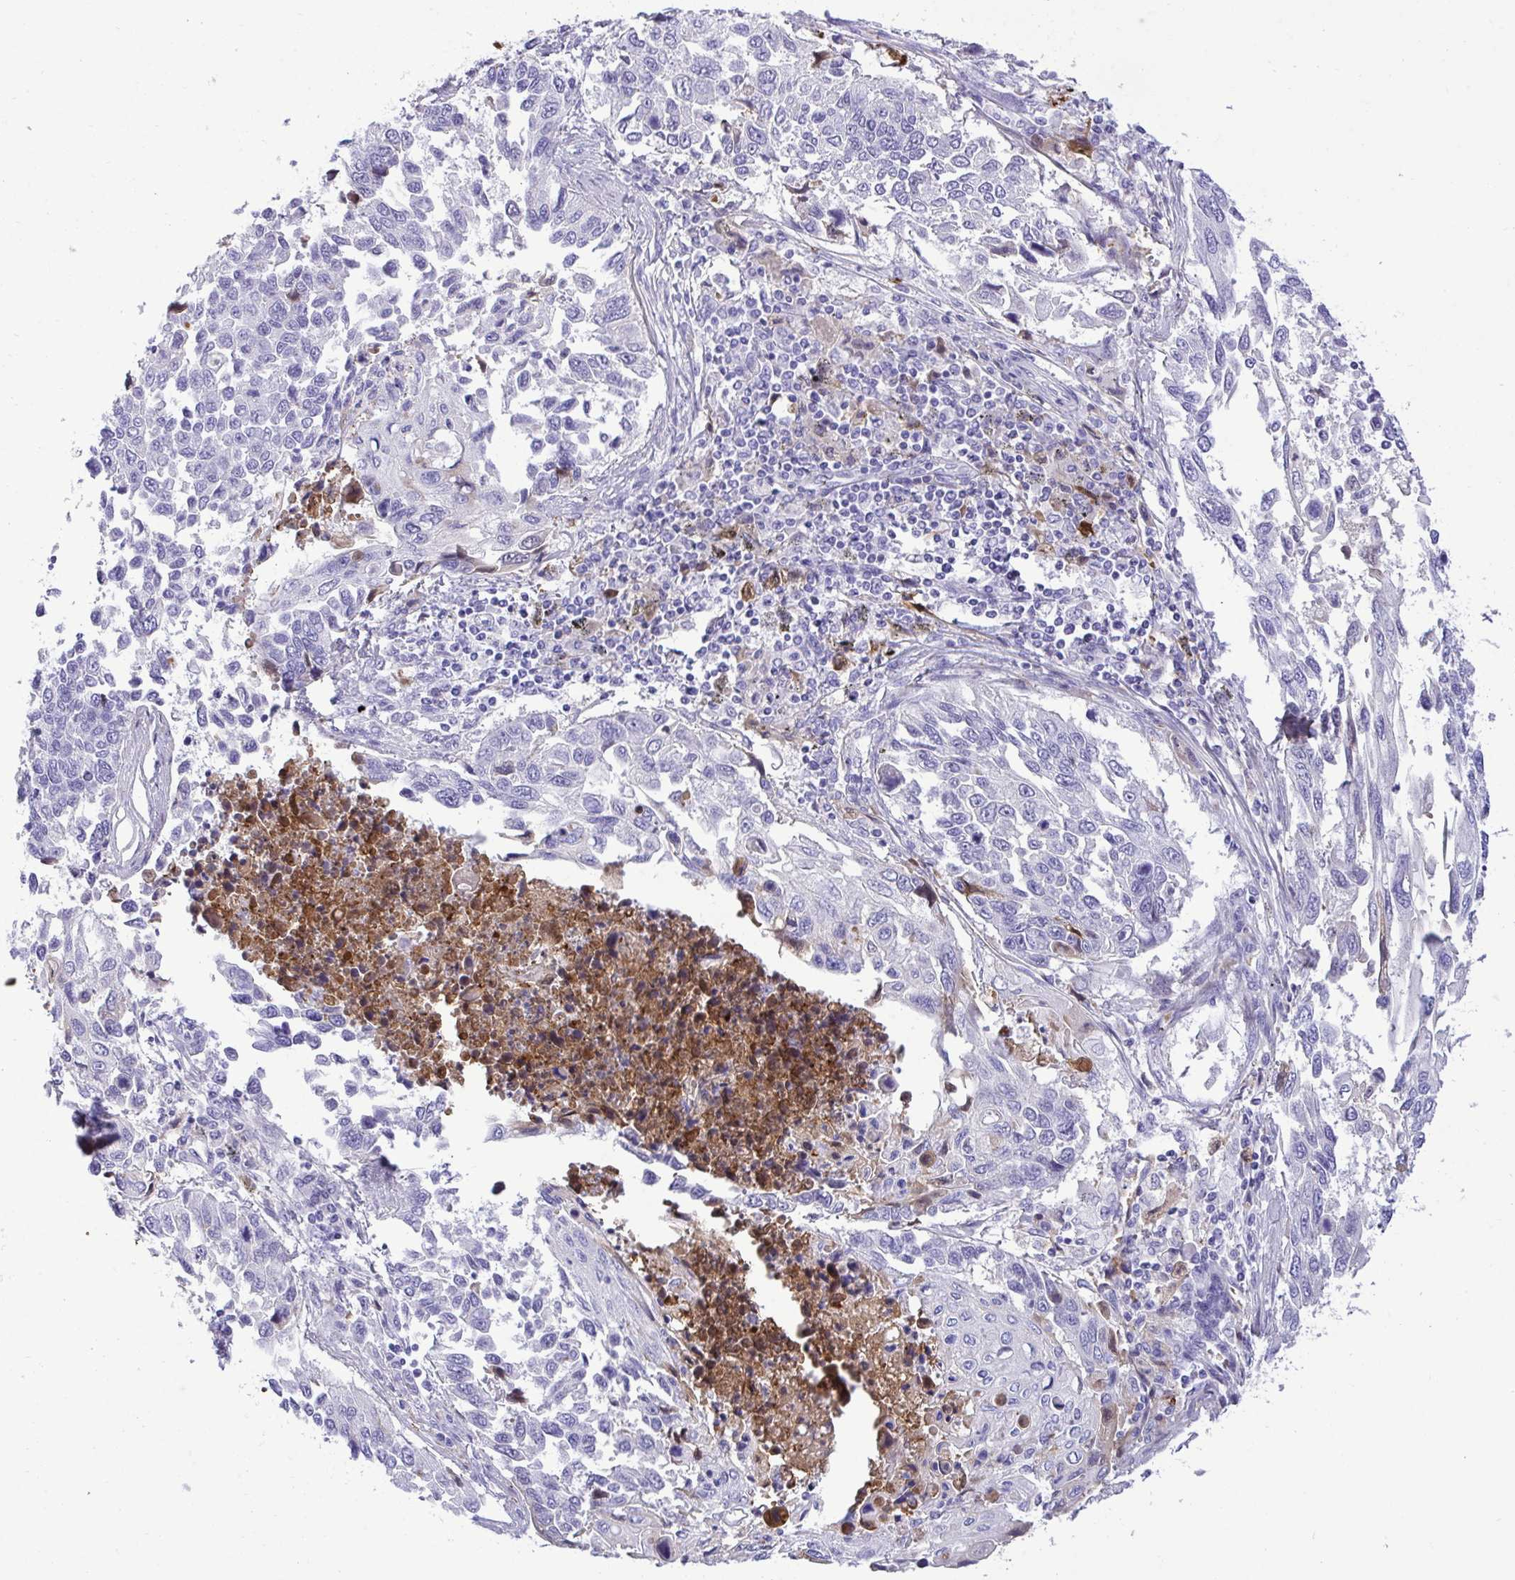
{"staining": {"intensity": "negative", "quantity": "none", "location": "none"}, "tissue": "lung cancer", "cell_type": "Tumor cells", "image_type": "cancer", "snomed": [{"axis": "morphology", "description": "Squamous cell carcinoma, NOS"}, {"axis": "topography", "description": "Lung"}], "caption": "The micrograph demonstrates no significant expression in tumor cells of lung cancer.", "gene": "F2", "patient": {"sex": "male", "age": 62}}